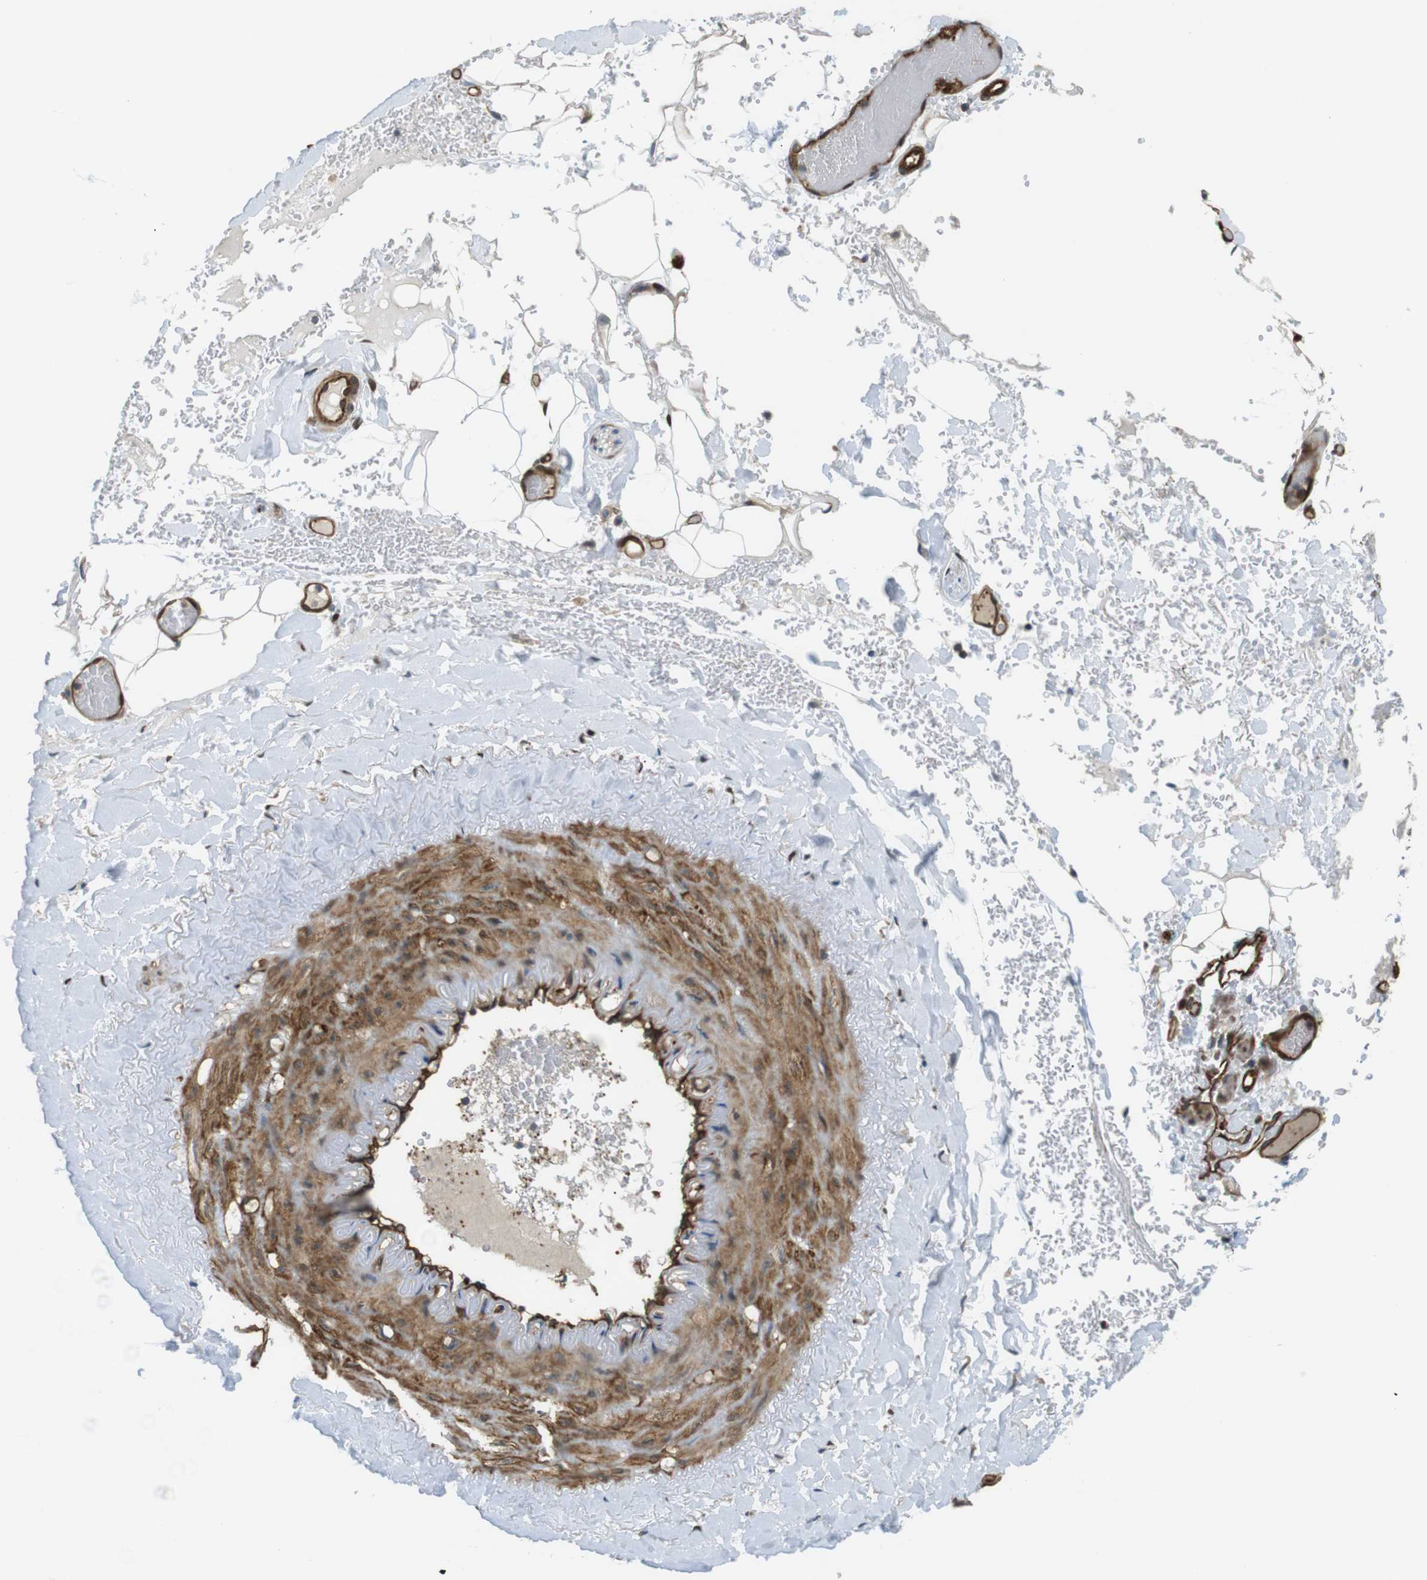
{"staining": {"intensity": "moderate", "quantity": "<25%", "location": "cytoplasmic/membranous"}, "tissue": "adipose tissue", "cell_type": "Adipocytes", "image_type": "normal", "snomed": [{"axis": "morphology", "description": "Normal tissue, NOS"}, {"axis": "topography", "description": "Peripheral nerve tissue"}], "caption": "A low amount of moderate cytoplasmic/membranous expression is identified in approximately <25% of adipocytes in unremarkable adipose tissue. (brown staining indicates protein expression, while blue staining denotes nuclei).", "gene": "TSC1", "patient": {"sex": "male", "age": 70}}